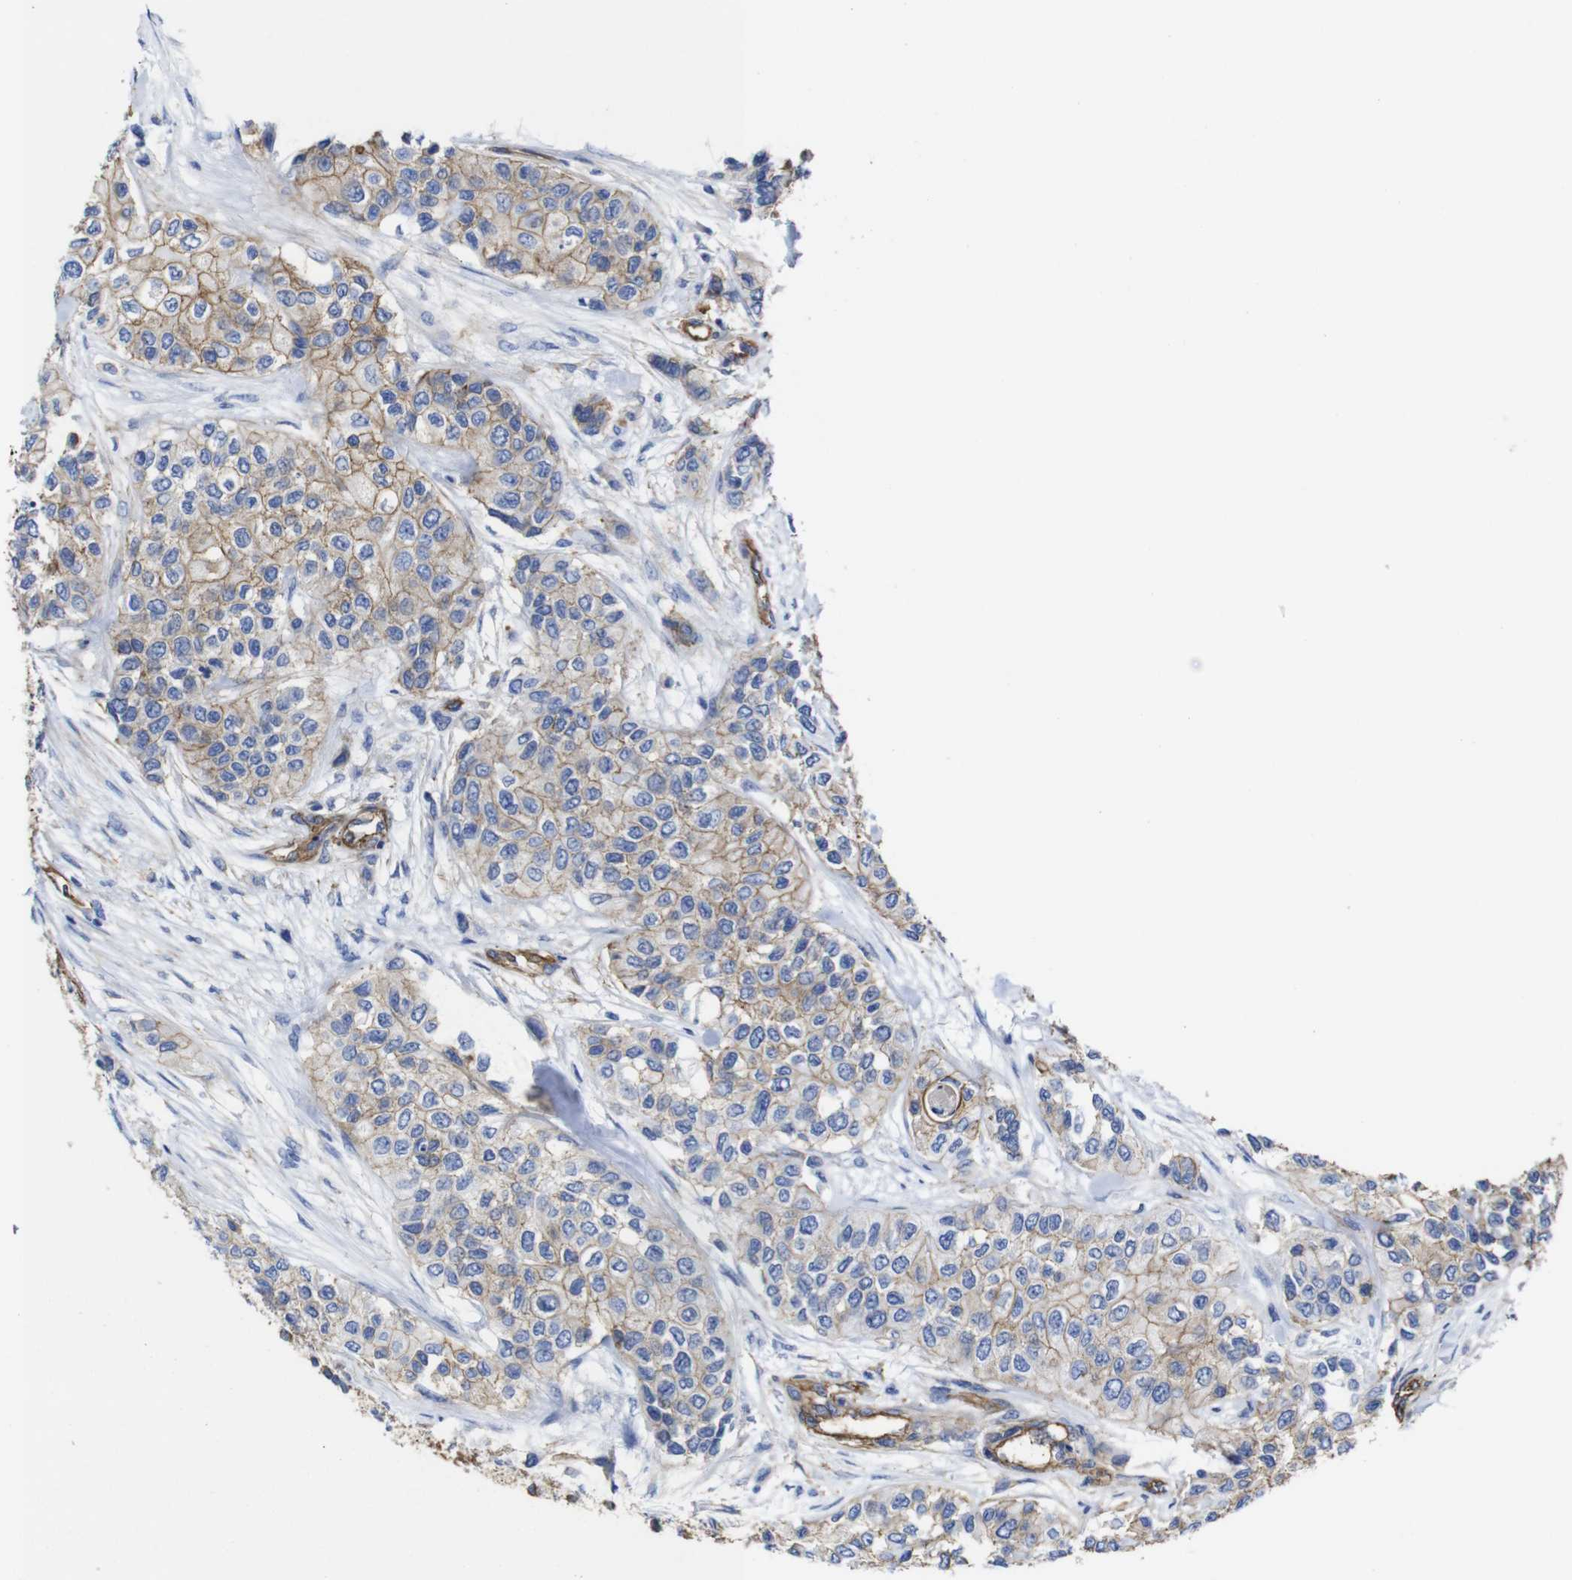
{"staining": {"intensity": "moderate", "quantity": ">75%", "location": "cytoplasmic/membranous"}, "tissue": "urothelial cancer", "cell_type": "Tumor cells", "image_type": "cancer", "snomed": [{"axis": "morphology", "description": "Urothelial carcinoma, High grade"}, {"axis": "topography", "description": "Urinary bladder"}], "caption": "This is a micrograph of IHC staining of high-grade urothelial carcinoma, which shows moderate positivity in the cytoplasmic/membranous of tumor cells.", "gene": "SPTBN1", "patient": {"sex": "female", "age": 56}}